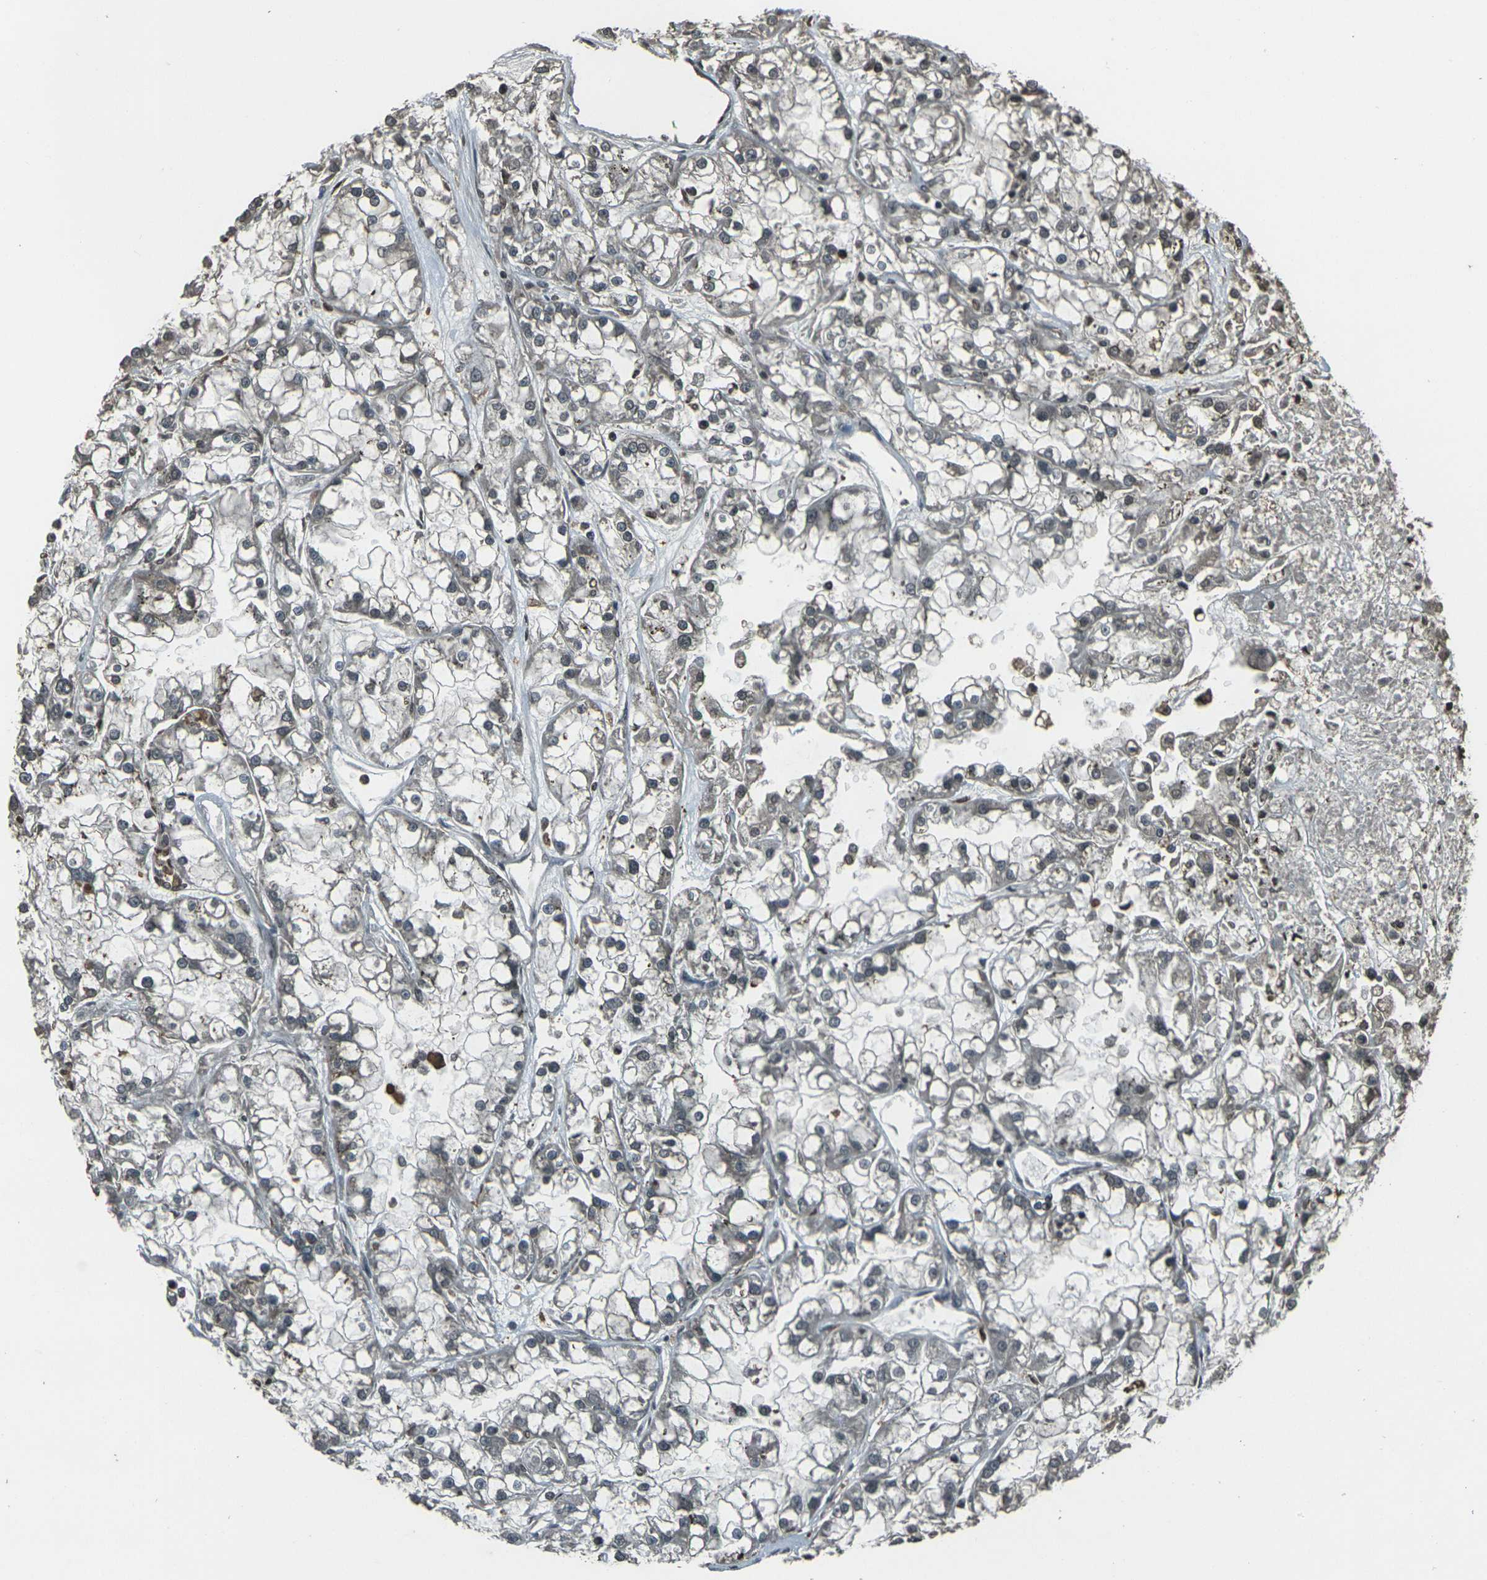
{"staining": {"intensity": "negative", "quantity": "none", "location": "none"}, "tissue": "renal cancer", "cell_type": "Tumor cells", "image_type": "cancer", "snomed": [{"axis": "morphology", "description": "Adenocarcinoma, NOS"}, {"axis": "topography", "description": "Kidney"}], "caption": "Photomicrograph shows no protein expression in tumor cells of renal adenocarcinoma tissue. (DAB IHC with hematoxylin counter stain).", "gene": "PRPF8", "patient": {"sex": "female", "age": 52}}